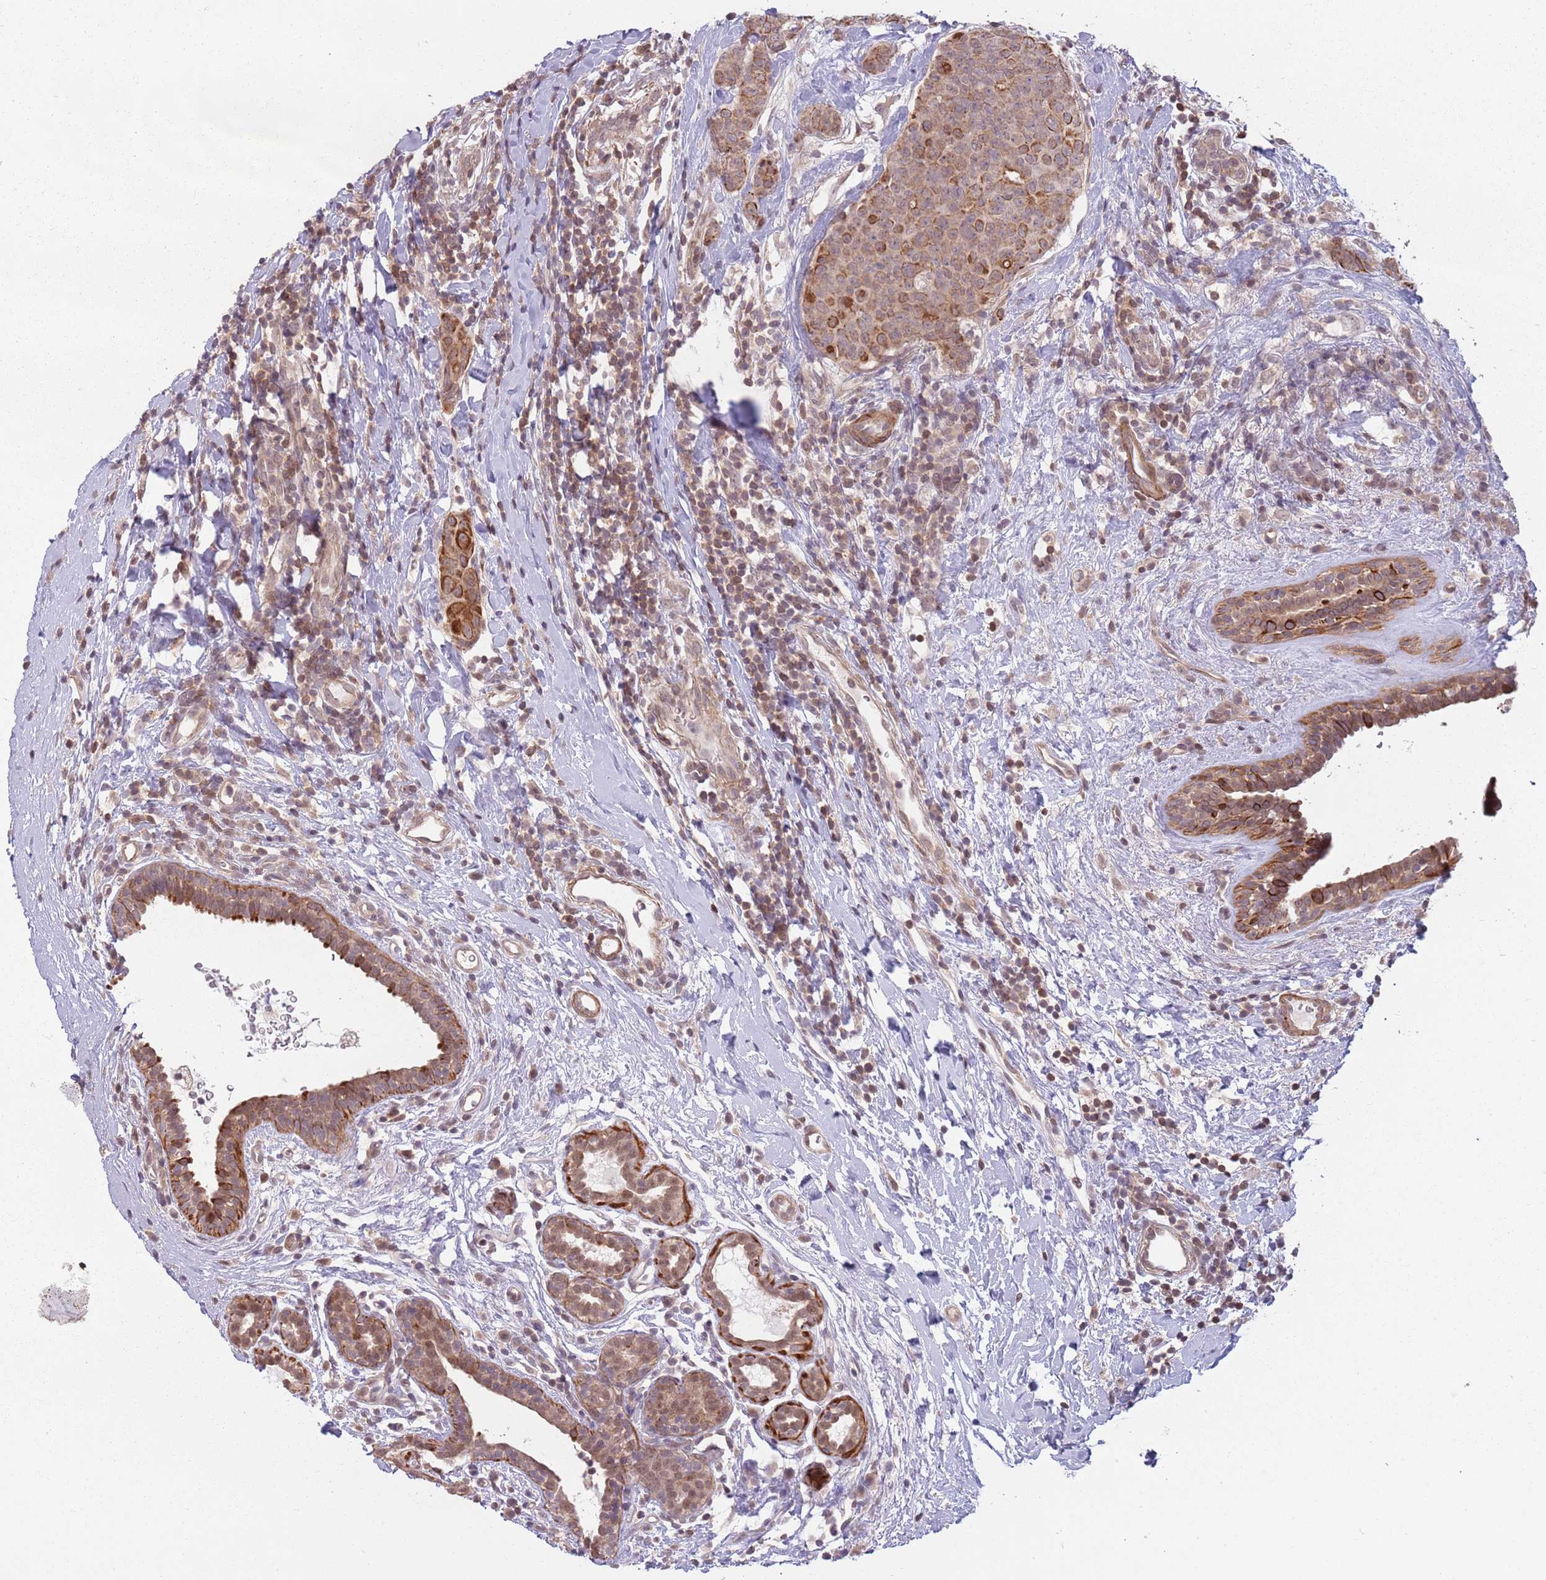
{"staining": {"intensity": "moderate", "quantity": ">75%", "location": "cytoplasmic/membranous"}, "tissue": "breast cancer", "cell_type": "Tumor cells", "image_type": "cancer", "snomed": [{"axis": "morphology", "description": "Duct carcinoma"}, {"axis": "topography", "description": "Breast"}], "caption": "Immunohistochemical staining of human breast cancer exhibits moderate cytoplasmic/membranous protein positivity in about >75% of tumor cells. Using DAB (brown) and hematoxylin (blue) stains, captured at high magnification using brightfield microscopy.", "gene": "CCDC154", "patient": {"sex": "female", "age": 40}}